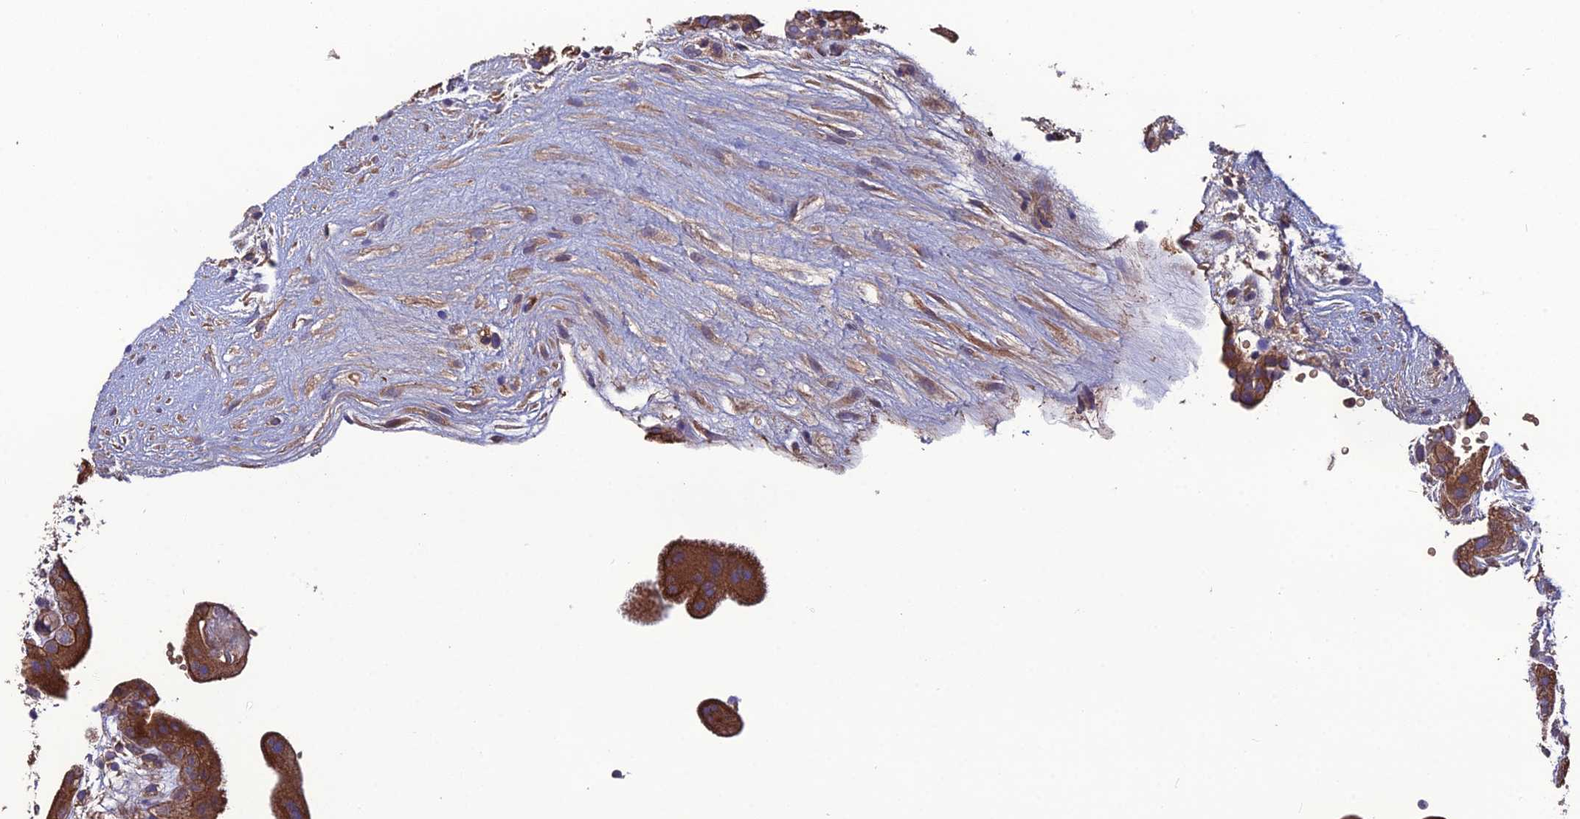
{"staining": {"intensity": "weak", "quantity": "25%-75%", "location": "cytoplasmic/membranous"}, "tissue": "placenta", "cell_type": "Decidual cells", "image_type": "normal", "snomed": [{"axis": "morphology", "description": "Normal tissue, NOS"}, {"axis": "topography", "description": "Placenta"}], "caption": "Immunohistochemistry histopathology image of unremarkable placenta: human placenta stained using immunohistochemistry (IHC) shows low levels of weak protein expression localized specifically in the cytoplasmic/membranous of decidual cells, appearing as a cytoplasmic/membranous brown color.", "gene": "GALR2", "patient": {"sex": "female", "age": 18}}